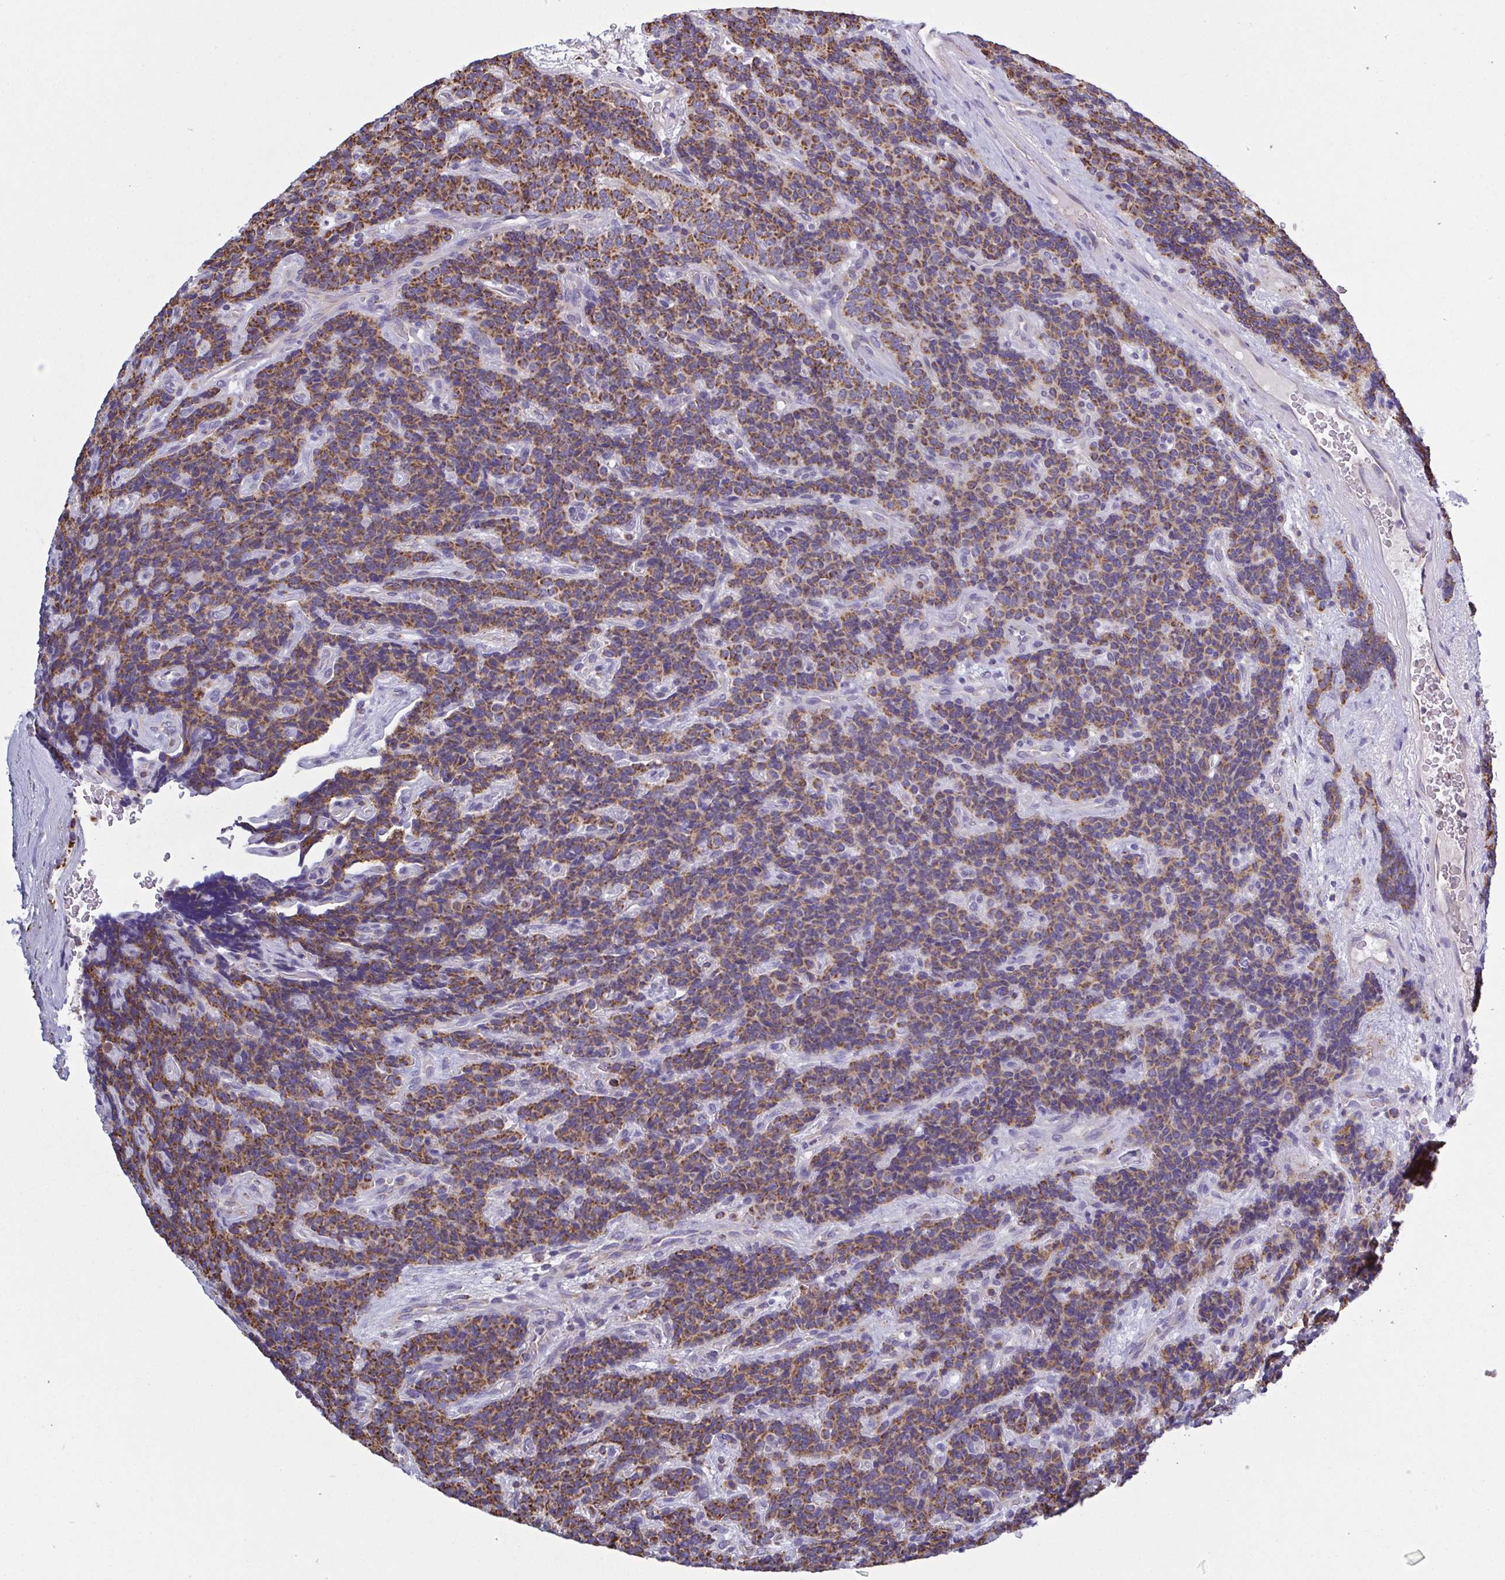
{"staining": {"intensity": "moderate", "quantity": ">75%", "location": "cytoplasmic/membranous"}, "tissue": "carcinoid", "cell_type": "Tumor cells", "image_type": "cancer", "snomed": [{"axis": "morphology", "description": "Carcinoid, malignant, NOS"}, {"axis": "topography", "description": "Pancreas"}], "caption": "A photomicrograph of carcinoid (malignant) stained for a protein demonstrates moderate cytoplasmic/membranous brown staining in tumor cells. The protein is shown in brown color, while the nuclei are stained blue.", "gene": "CSDE1", "patient": {"sex": "male", "age": 36}}